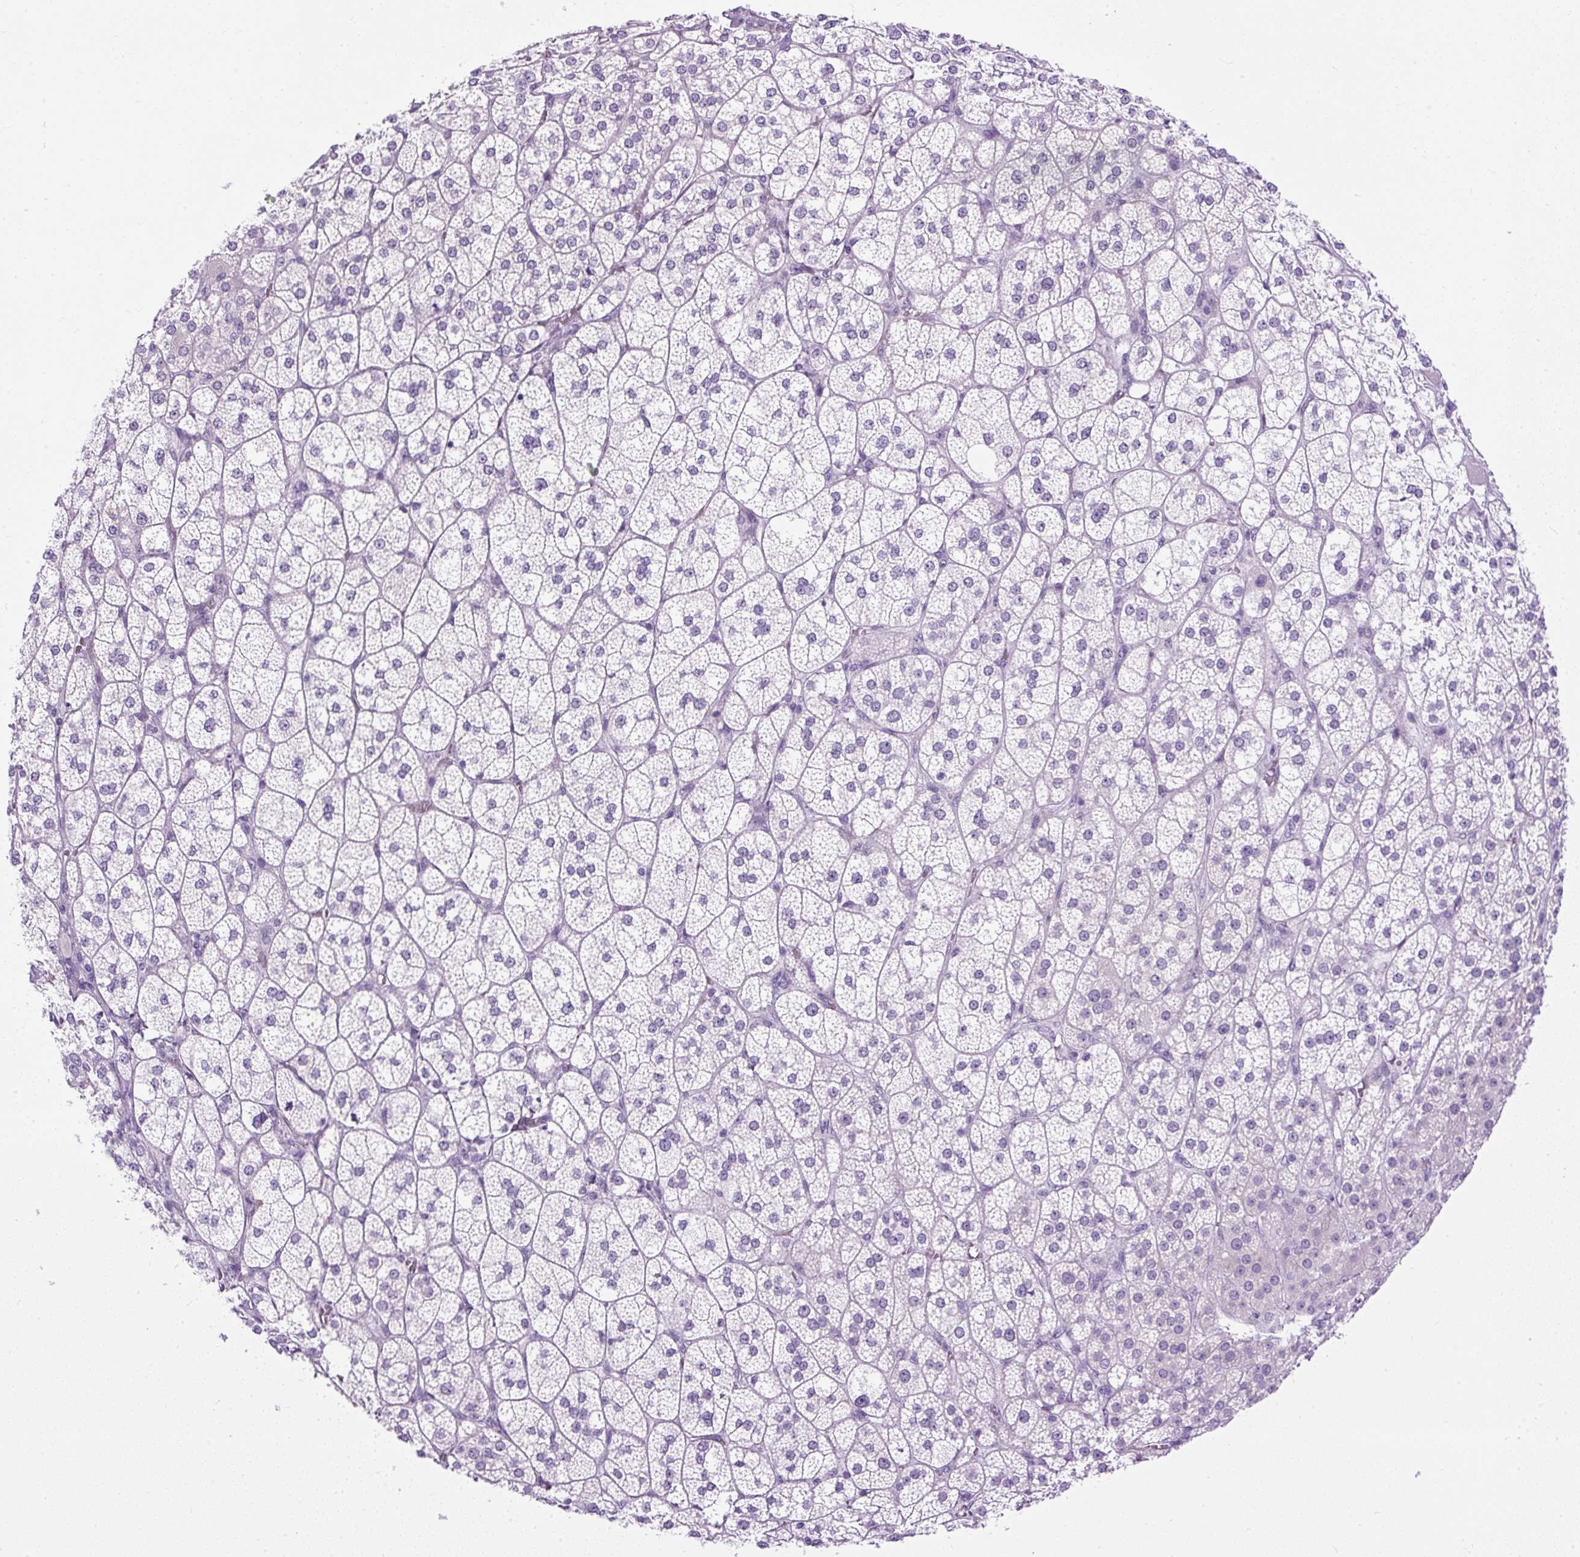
{"staining": {"intensity": "negative", "quantity": "none", "location": "none"}, "tissue": "adrenal gland", "cell_type": "Glandular cells", "image_type": "normal", "snomed": [{"axis": "morphology", "description": "Normal tissue, NOS"}, {"axis": "topography", "description": "Adrenal gland"}], "caption": "Image shows no protein positivity in glandular cells of unremarkable adrenal gland.", "gene": "UPP1", "patient": {"sex": "female", "age": 60}}